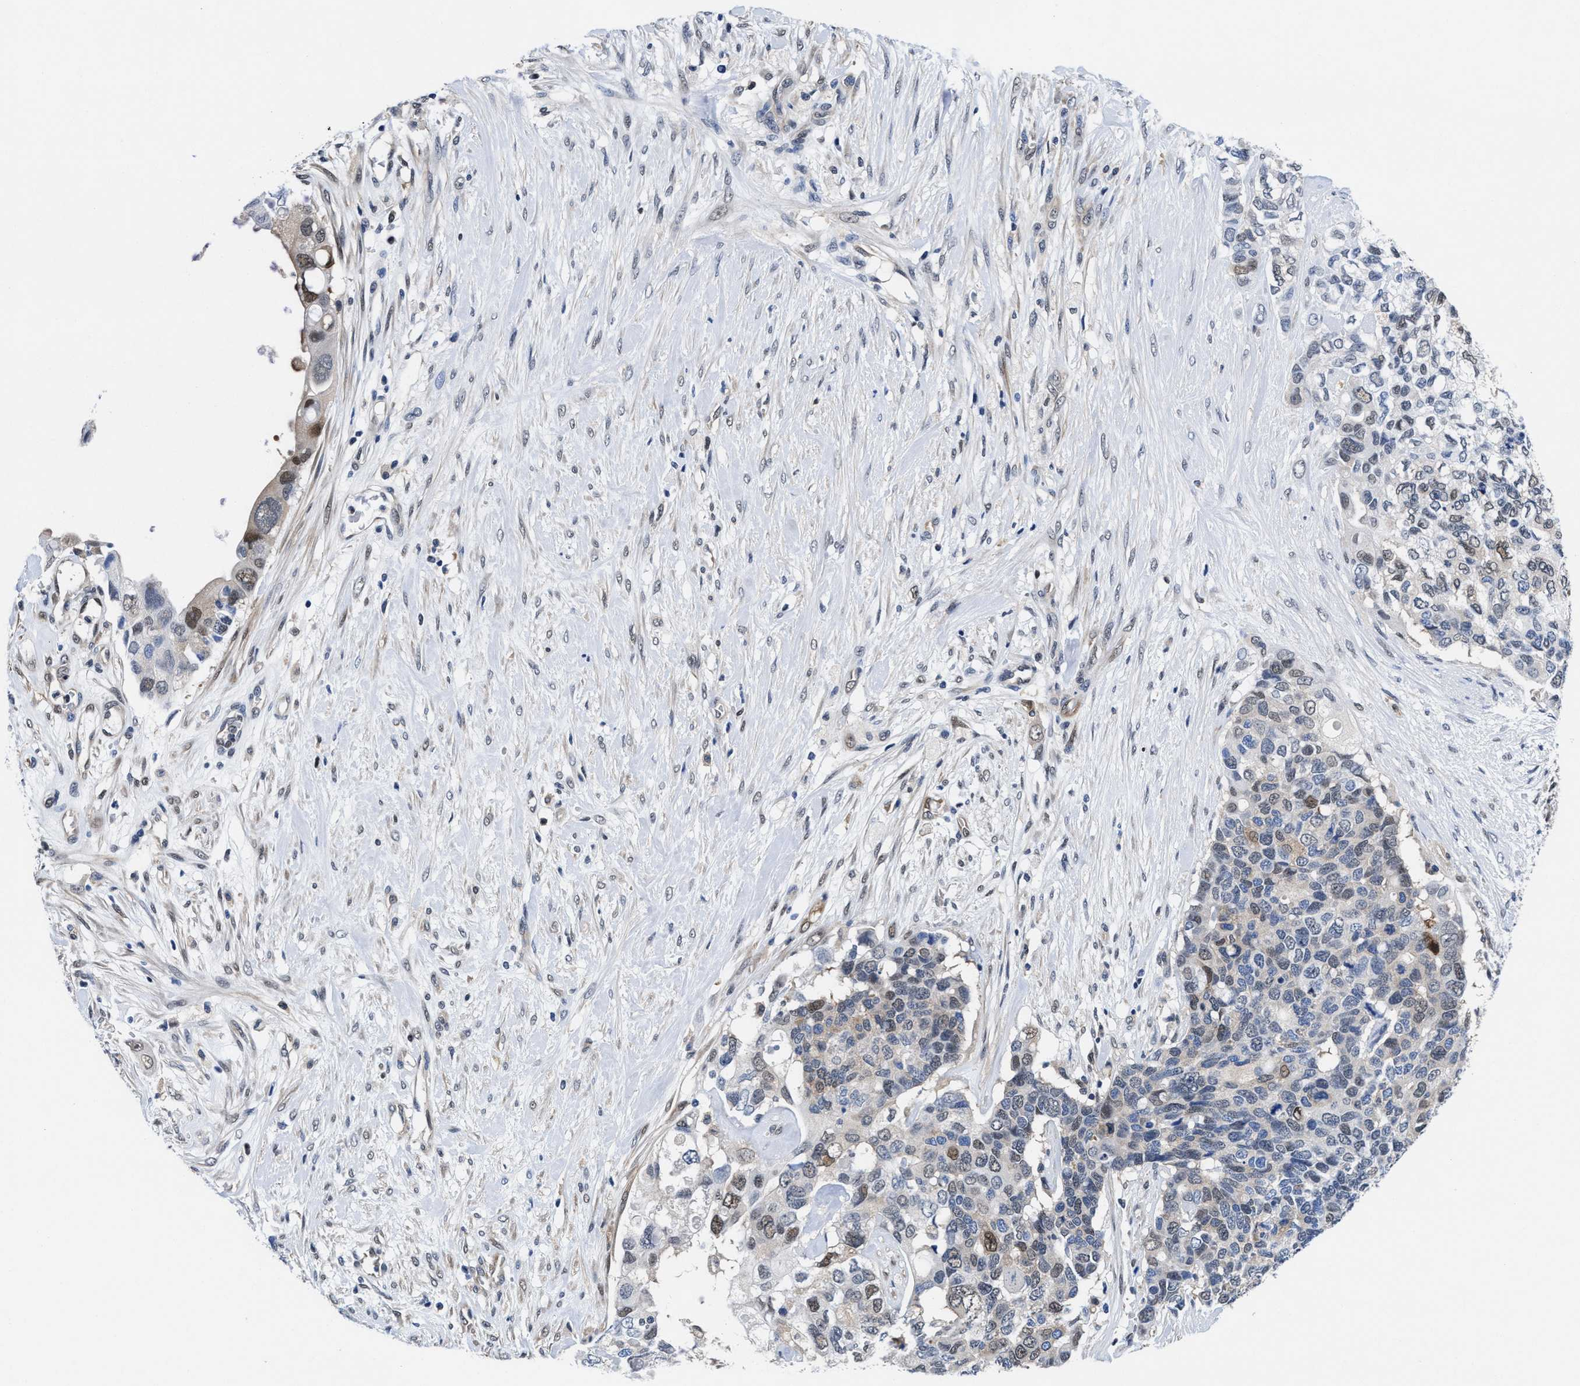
{"staining": {"intensity": "moderate", "quantity": "<25%", "location": "nuclear"}, "tissue": "pancreatic cancer", "cell_type": "Tumor cells", "image_type": "cancer", "snomed": [{"axis": "morphology", "description": "Adenocarcinoma, NOS"}, {"axis": "topography", "description": "Pancreas"}], "caption": "Approximately <25% of tumor cells in human pancreatic cancer (adenocarcinoma) display moderate nuclear protein positivity as visualized by brown immunohistochemical staining.", "gene": "ACLY", "patient": {"sex": "female", "age": 56}}